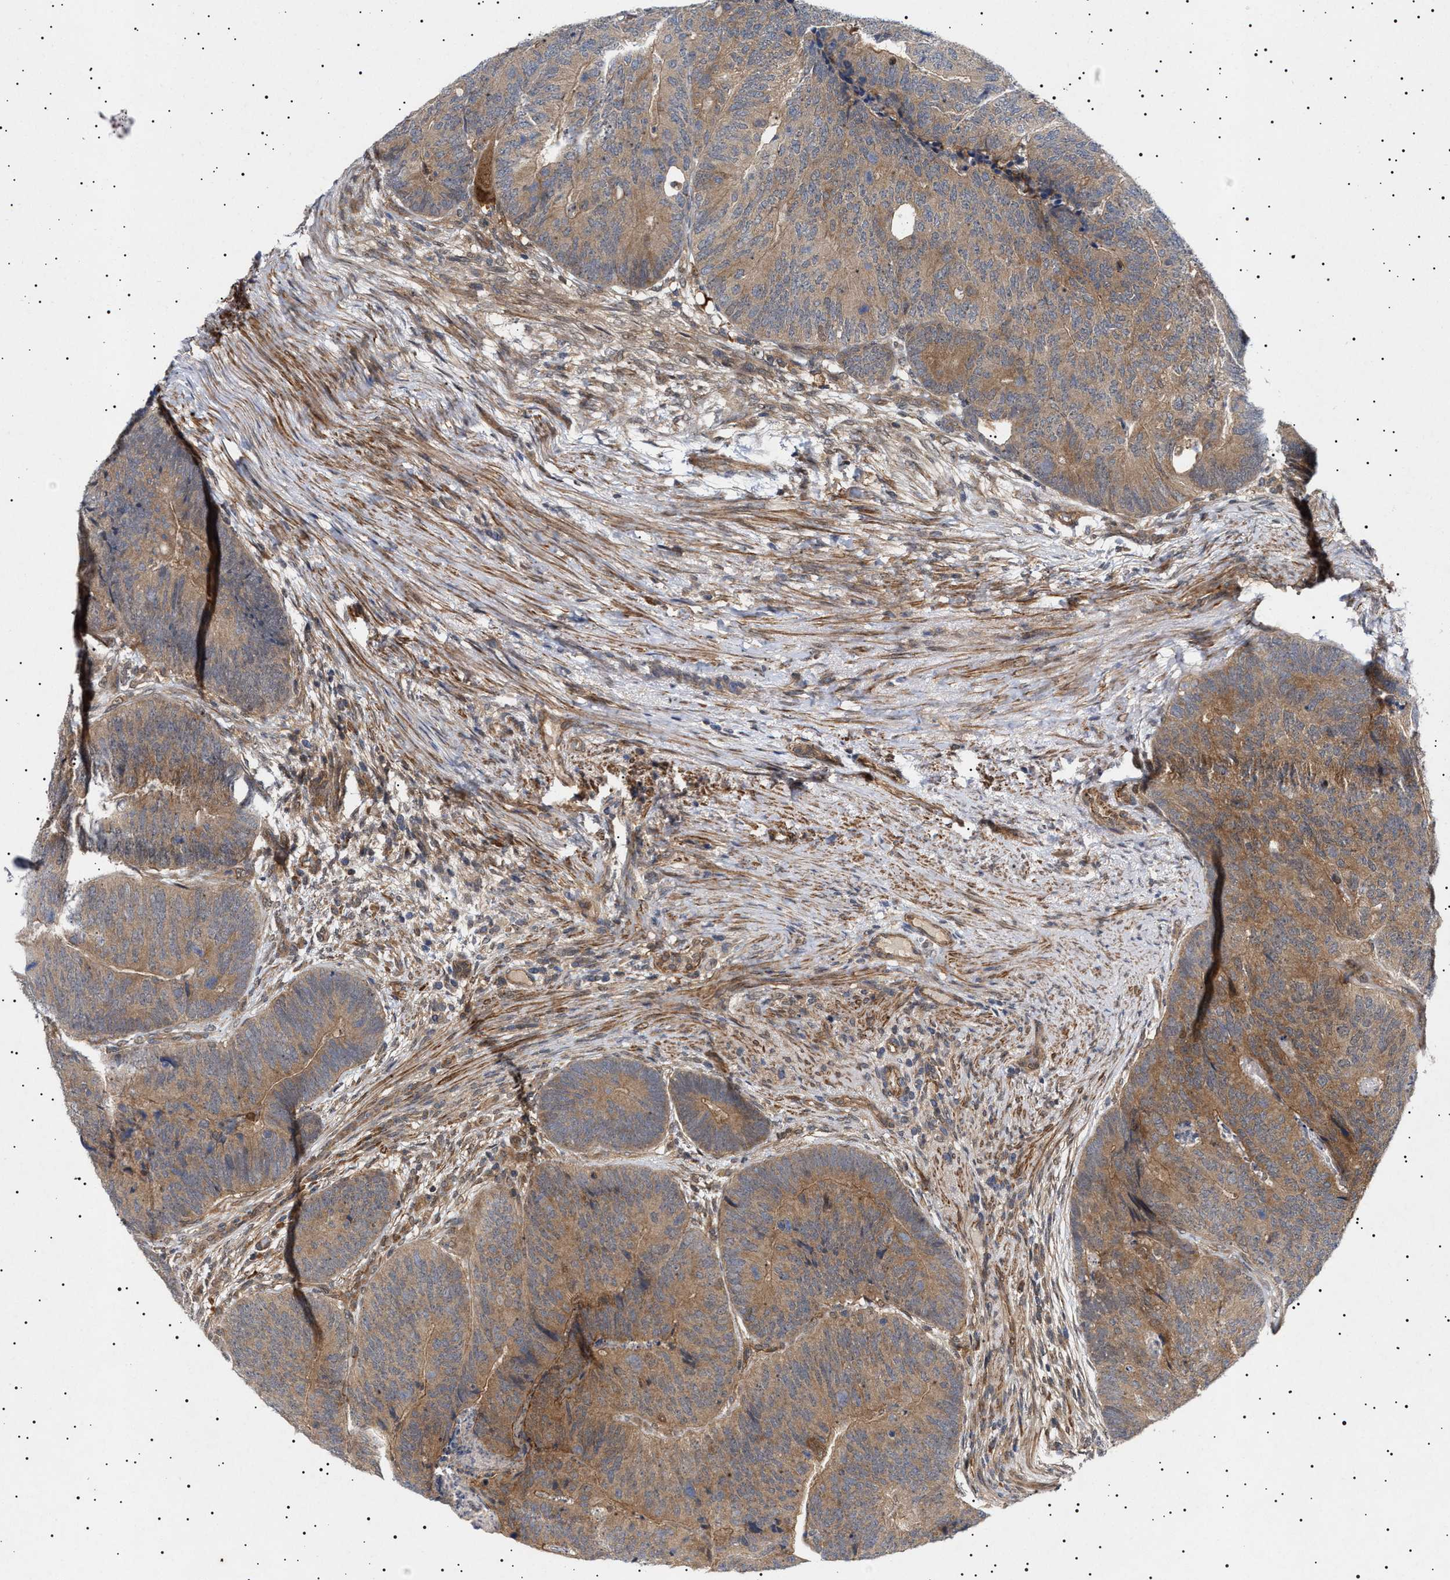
{"staining": {"intensity": "moderate", "quantity": ">75%", "location": "cytoplasmic/membranous"}, "tissue": "colorectal cancer", "cell_type": "Tumor cells", "image_type": "cancer", "snomed": [{"axis": "morphology", "description": "Adenocarcinoma, NOS"}, {"axis": "topography", "description": "Colon"}], "caption": "This micrograph displays IHC staining of colorectal cancer, with medium moderate cytoplasmic/membranous positivity in about >75% of tumor cells.", "gene": "NPLOC4", "patient": {"sex": "female", "age": 67}}